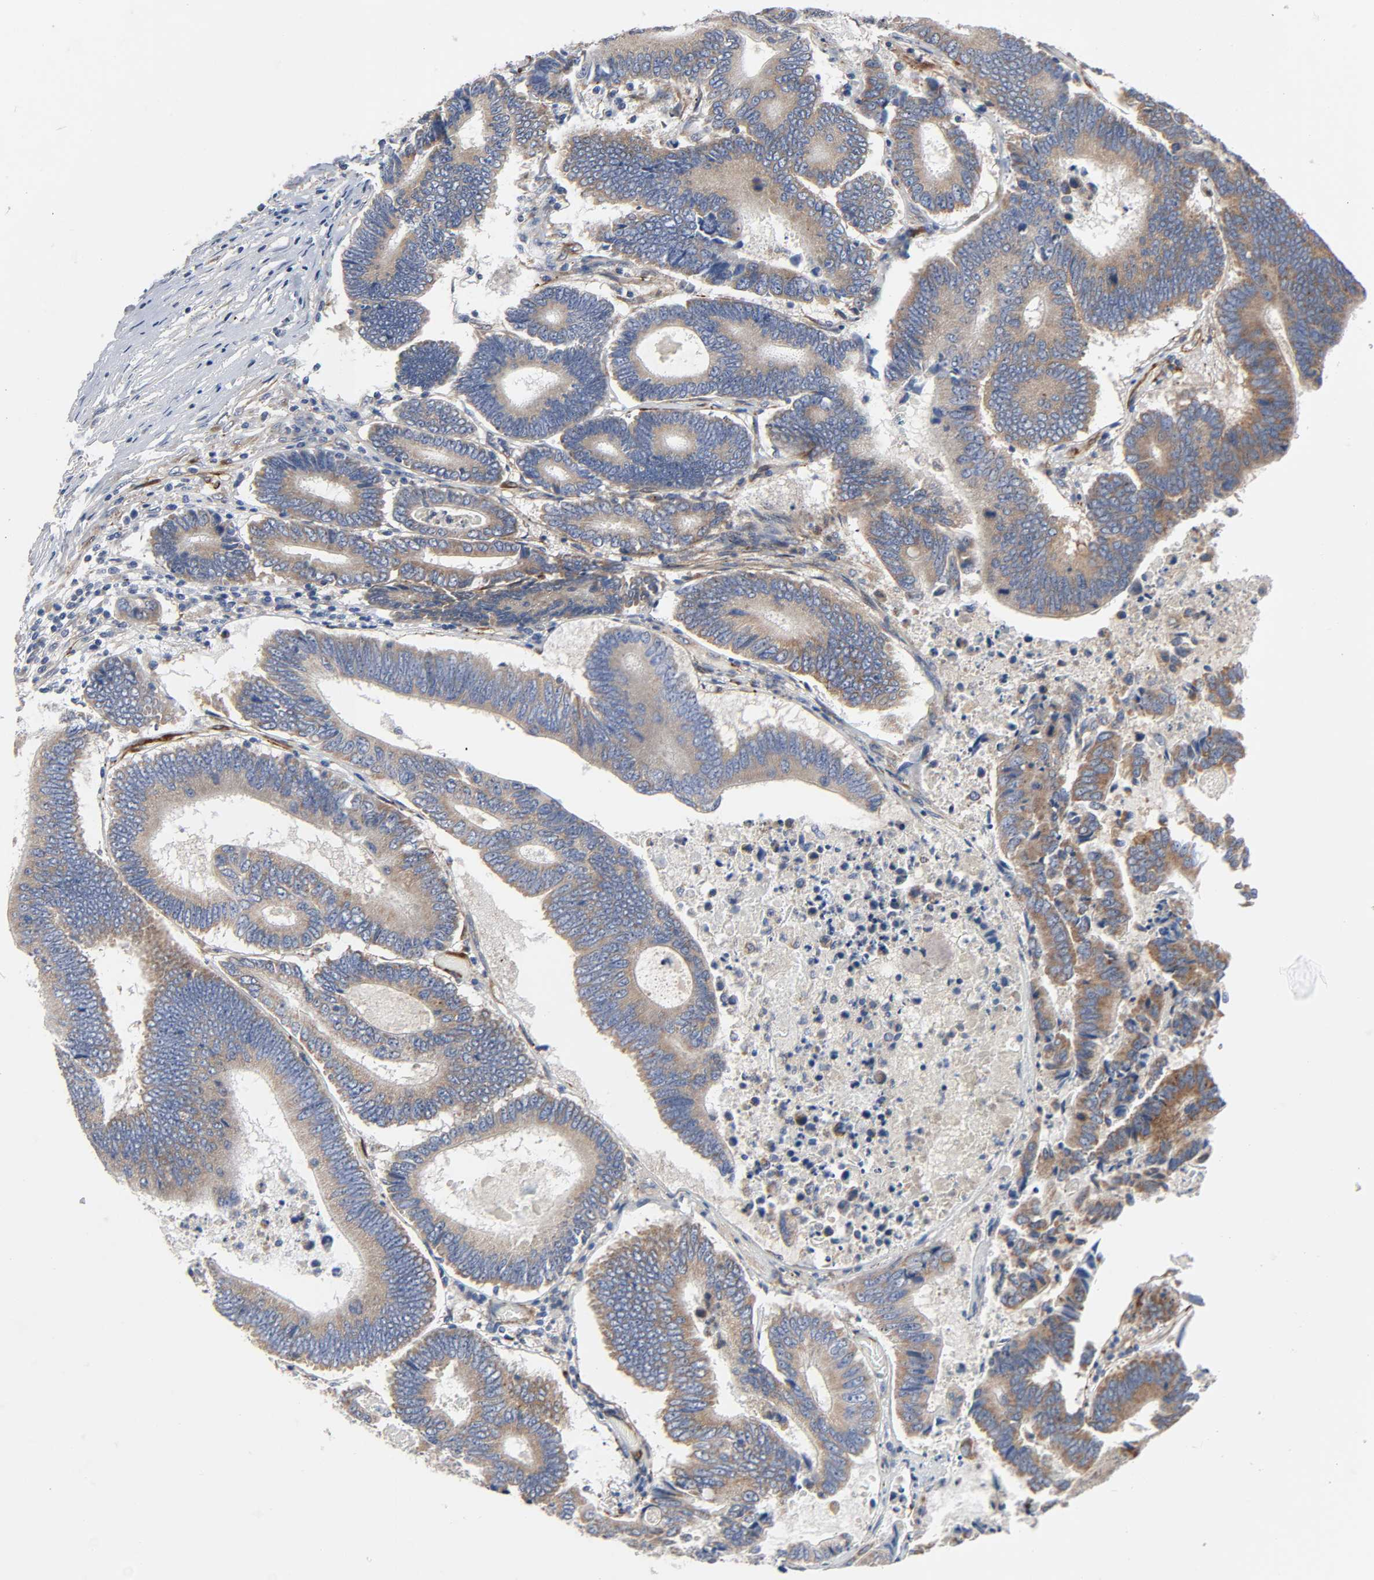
{"staining": {"intensity": "moderate", "quantity": "25%-75%", "location": "cytoplasmic/membranous"}, "tissue": "colorectal cancer", "cell_type": "Tumor cells", "image_type": "cancer", "snomed": [{"axis": "morphology", "description": "Adenocarcinoma, NOS"}, {"axis": "topography", "description": "Colon"}], "caption": "Tumor cells display medium levels of moderate cytoplasmic/membranous staining in approximately 25%-75% of cells in human colorectal cancer.", "gene": "ARHGAP1", "patient": {"sex": "female", "age": 78}}